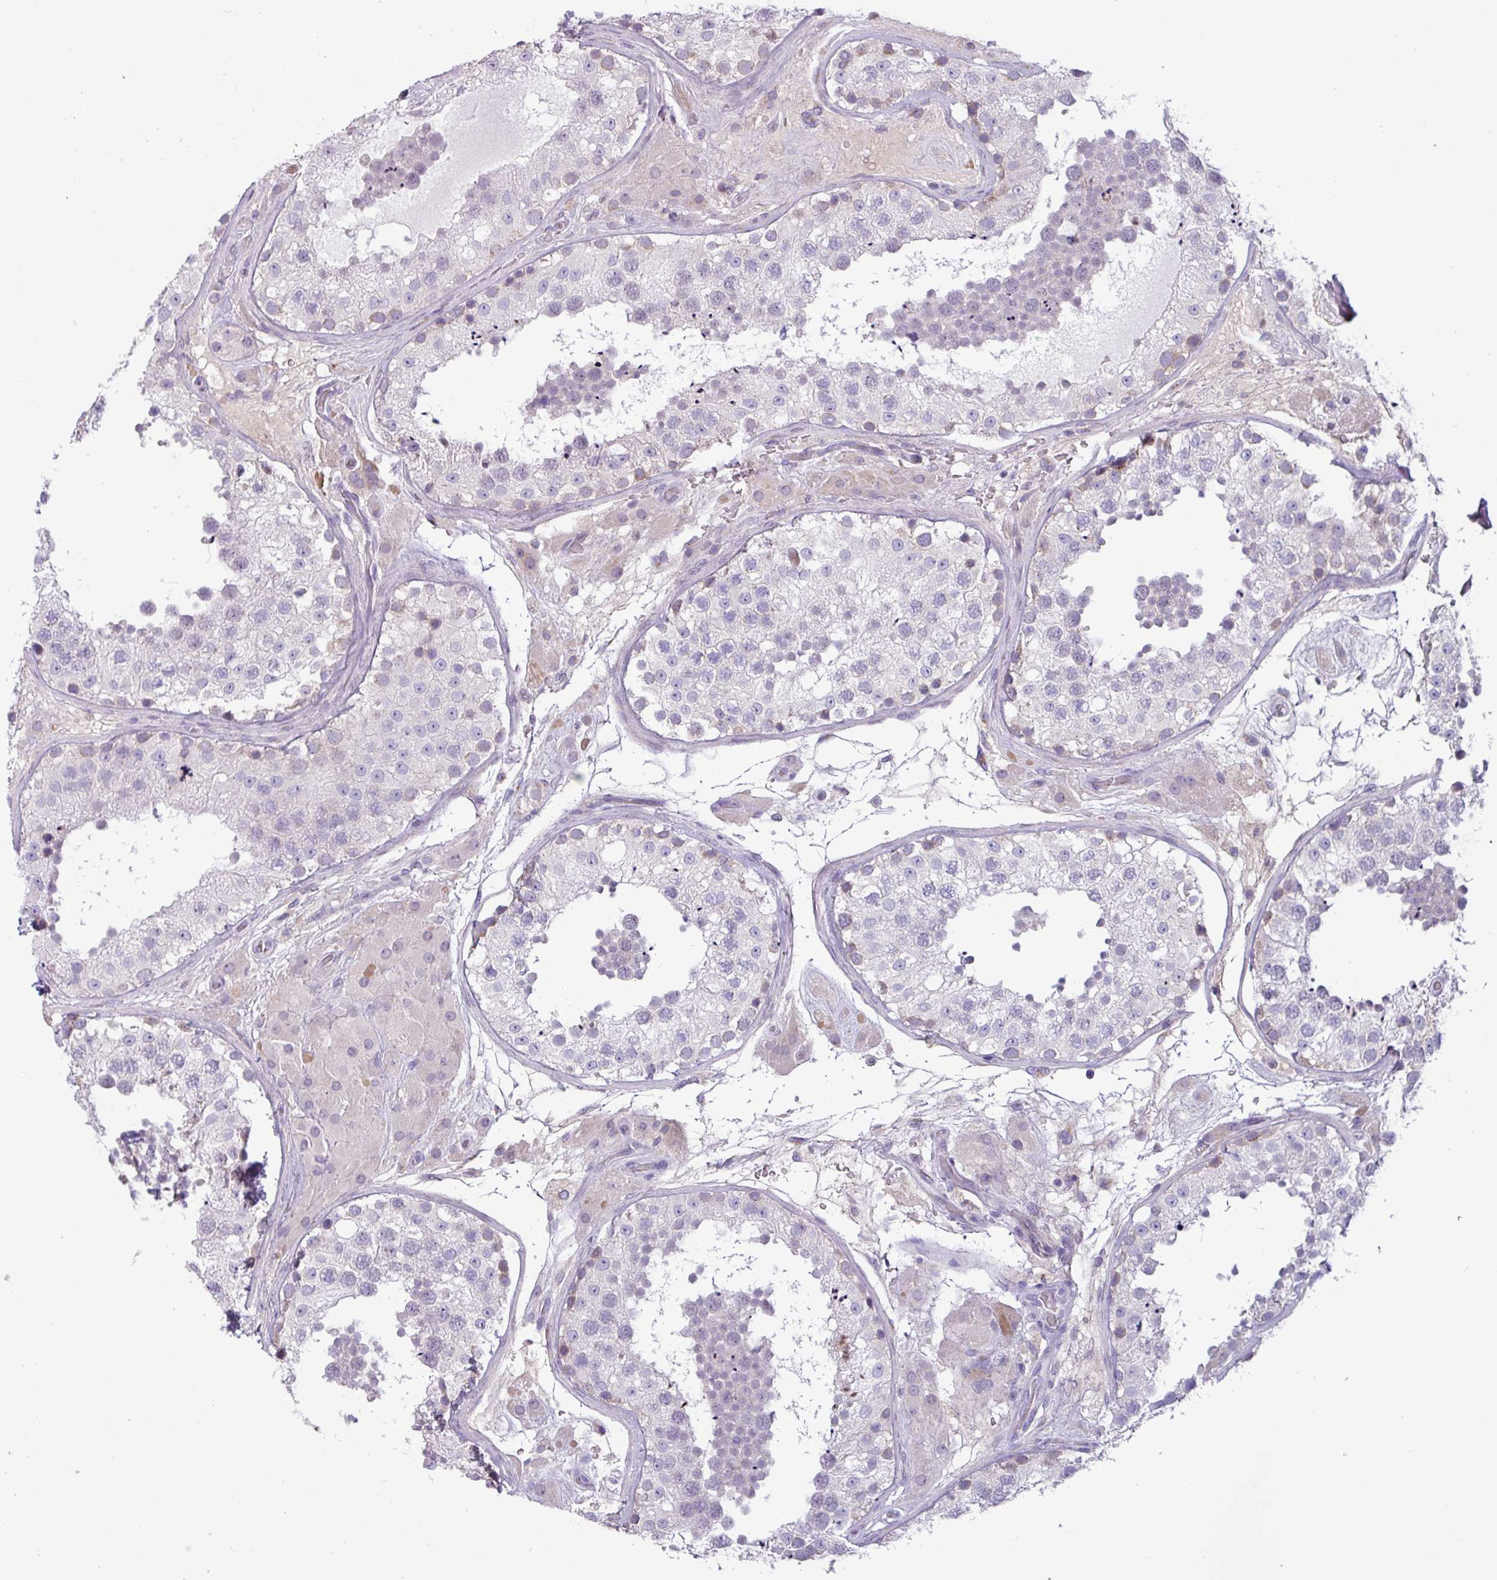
{"staining": {"intensity": "negative", "quantity": "none", "location": "none"}, "tissue": "testis", "cell_type": "Cells in seminiferous ducts", "image_type": "normal", "snomed": [{"axis": "morphology", "description": "Normal tissue, NOS"}, {"axis": "topography", "description": "Testis"}], "caption": "IHC micrograph of normal human testis stained for a protein (brown), which exhibits no positivity in cells in seminiferous ducts.", "gene": "STIMATE", "patient": {"sex": "male", "age": 26}}